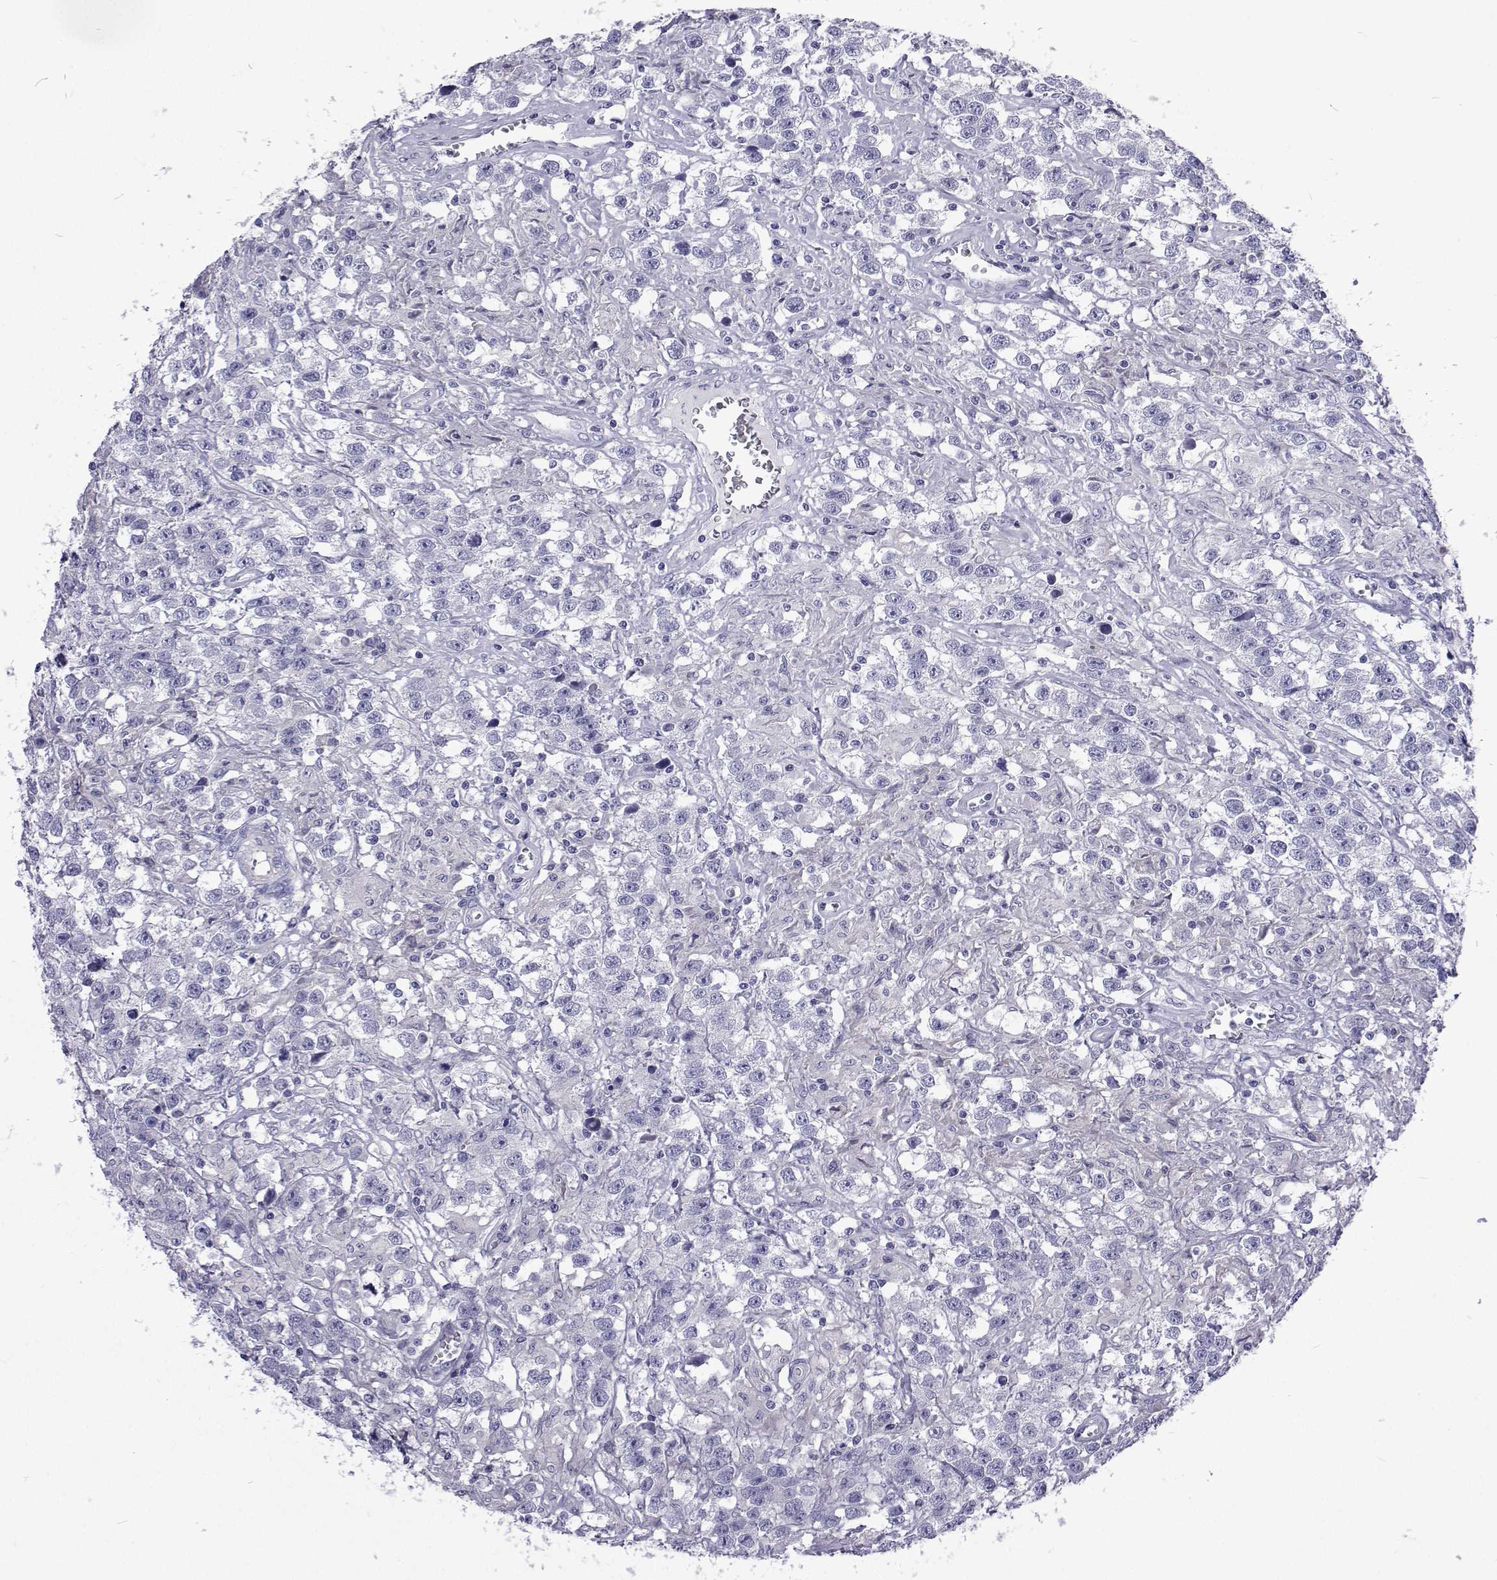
{"staining": {"intensity": "negative", "quantity": "none", "location": "none"}, "tissue": "testis cancer", "cell_type": "Tumor cells", "image_type": "cancer", "snomed": [{"axis": "morphology", "description": "Seminoma, NOS"}, {"axis": "topography", "description": "Testis"}], "caption": "Tumor cells show no significant protein positivity in testis seminoma.", "gene": "NPR3", "patient": {"sex": "male", "age": 43}}